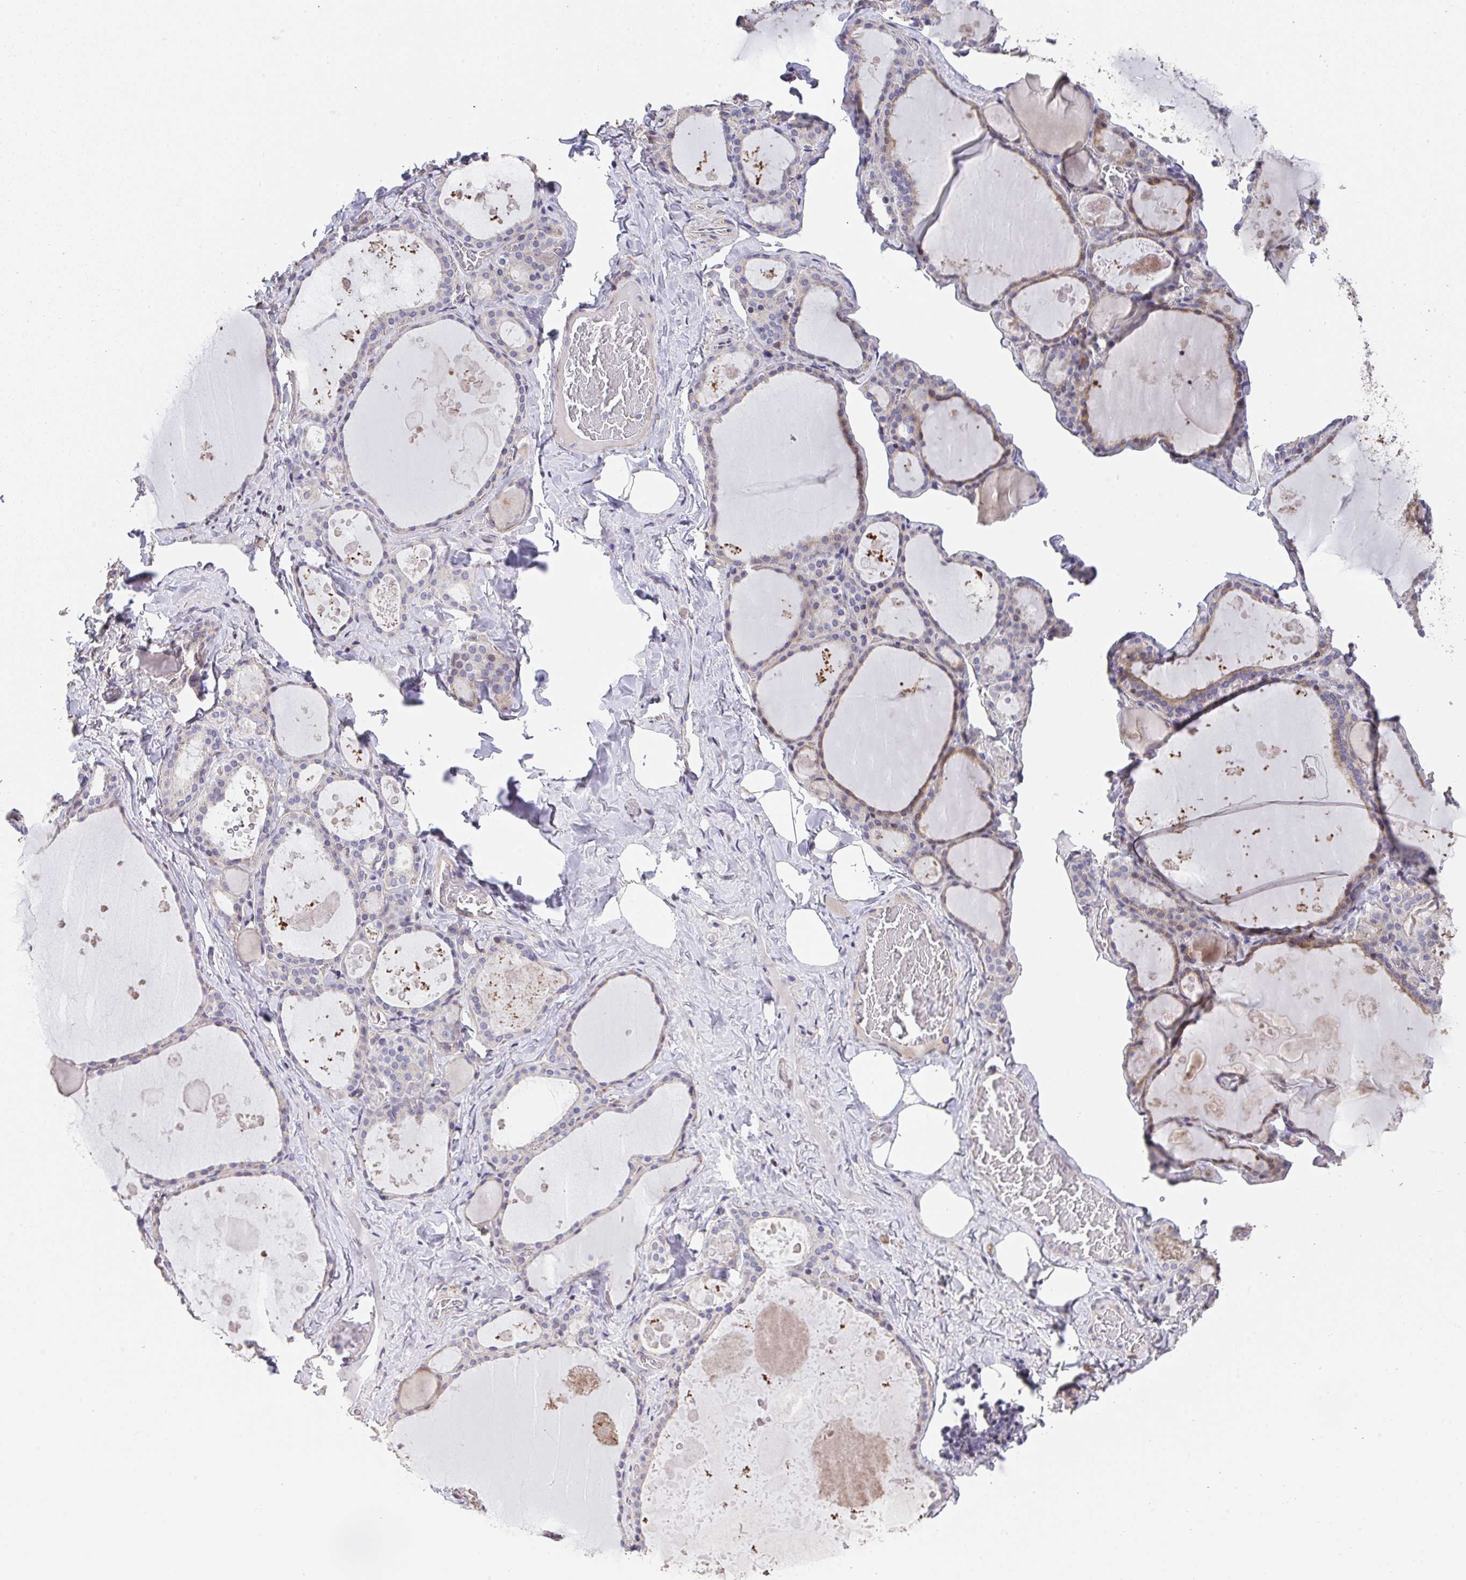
{"staining": {"intensity": "moderate", "quantity": "<25%", "location": "cytoplasmic/membranous"}, "tissue": "thyroid gland", "cell_type": "Glandular cells", "image_type": "normal", "snomed": [{"axis": "morphology", "description": "Normal tissue, NOS"}, {"axis": "topography", "description": "Thyroid gland"}], "caption": "Immunohistochemistry (IHC) image of normal thyroid gland stained for a protein (brown), which exhibits low levels of moderate cytoplasmic/membranous positivity in about <25% of glandular cells.", "gene": "RUNDC3B", "patient": {"sex": "male", "age": 56}}